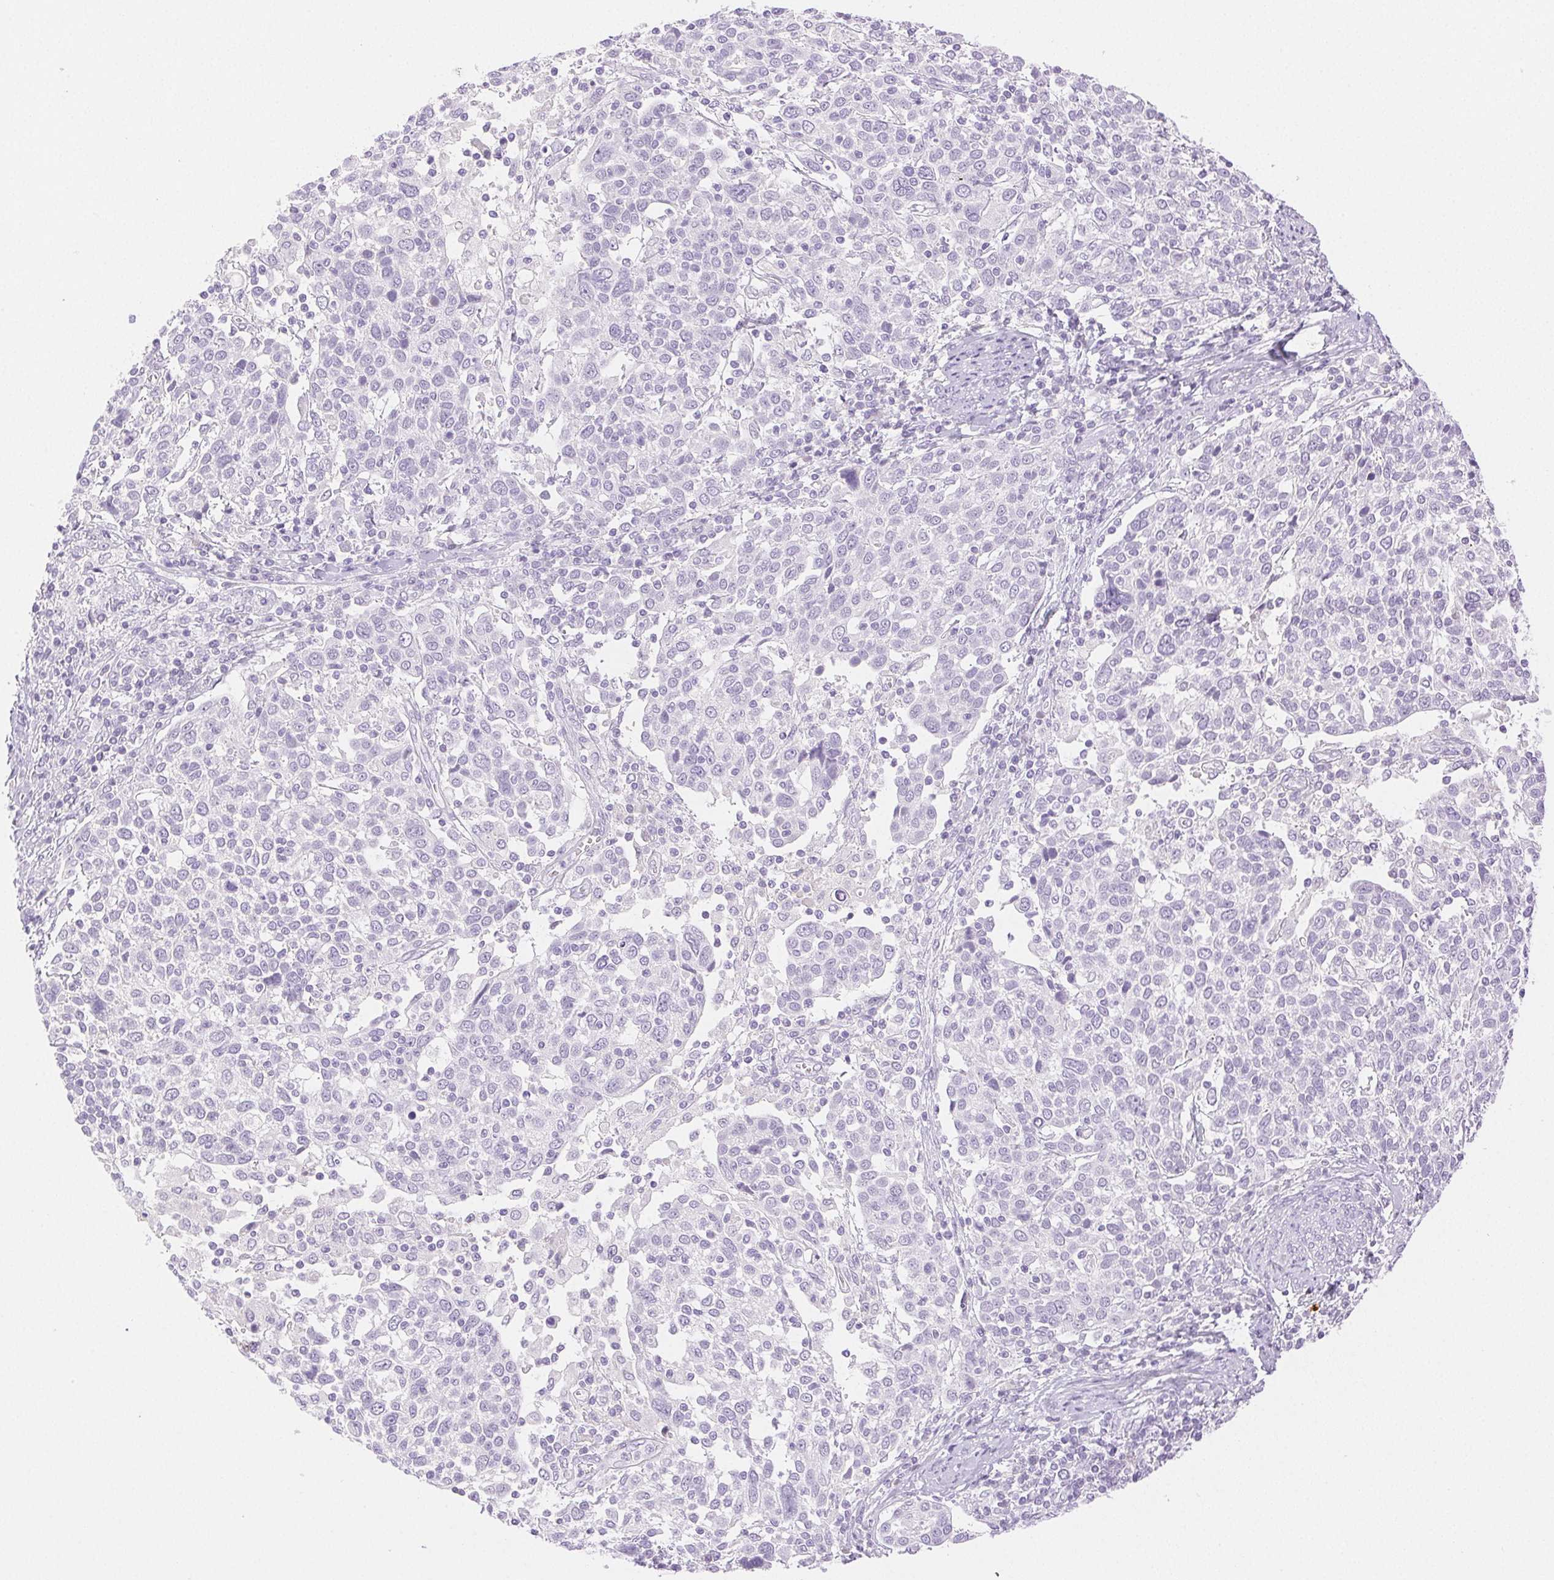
{"staining": {"intensity": "negative", "quantity": "none", "location": "none"}, "tissue": "cervical cancer", "cell_type": "Tumor cells", "image_type": "cancer", "snomed": [{"axis": "morphology", "description": "Squamous cell carcinoma, NOS"}, {"axis": "topography", "description": "Cervix"}], "caption": "Human cervical squamous cell carcinoma stained for a protein using IHC demonstrates no staining in tumor cells.", "gene": "SPACA4", "patient": {"sex": "female", "age": 61}}